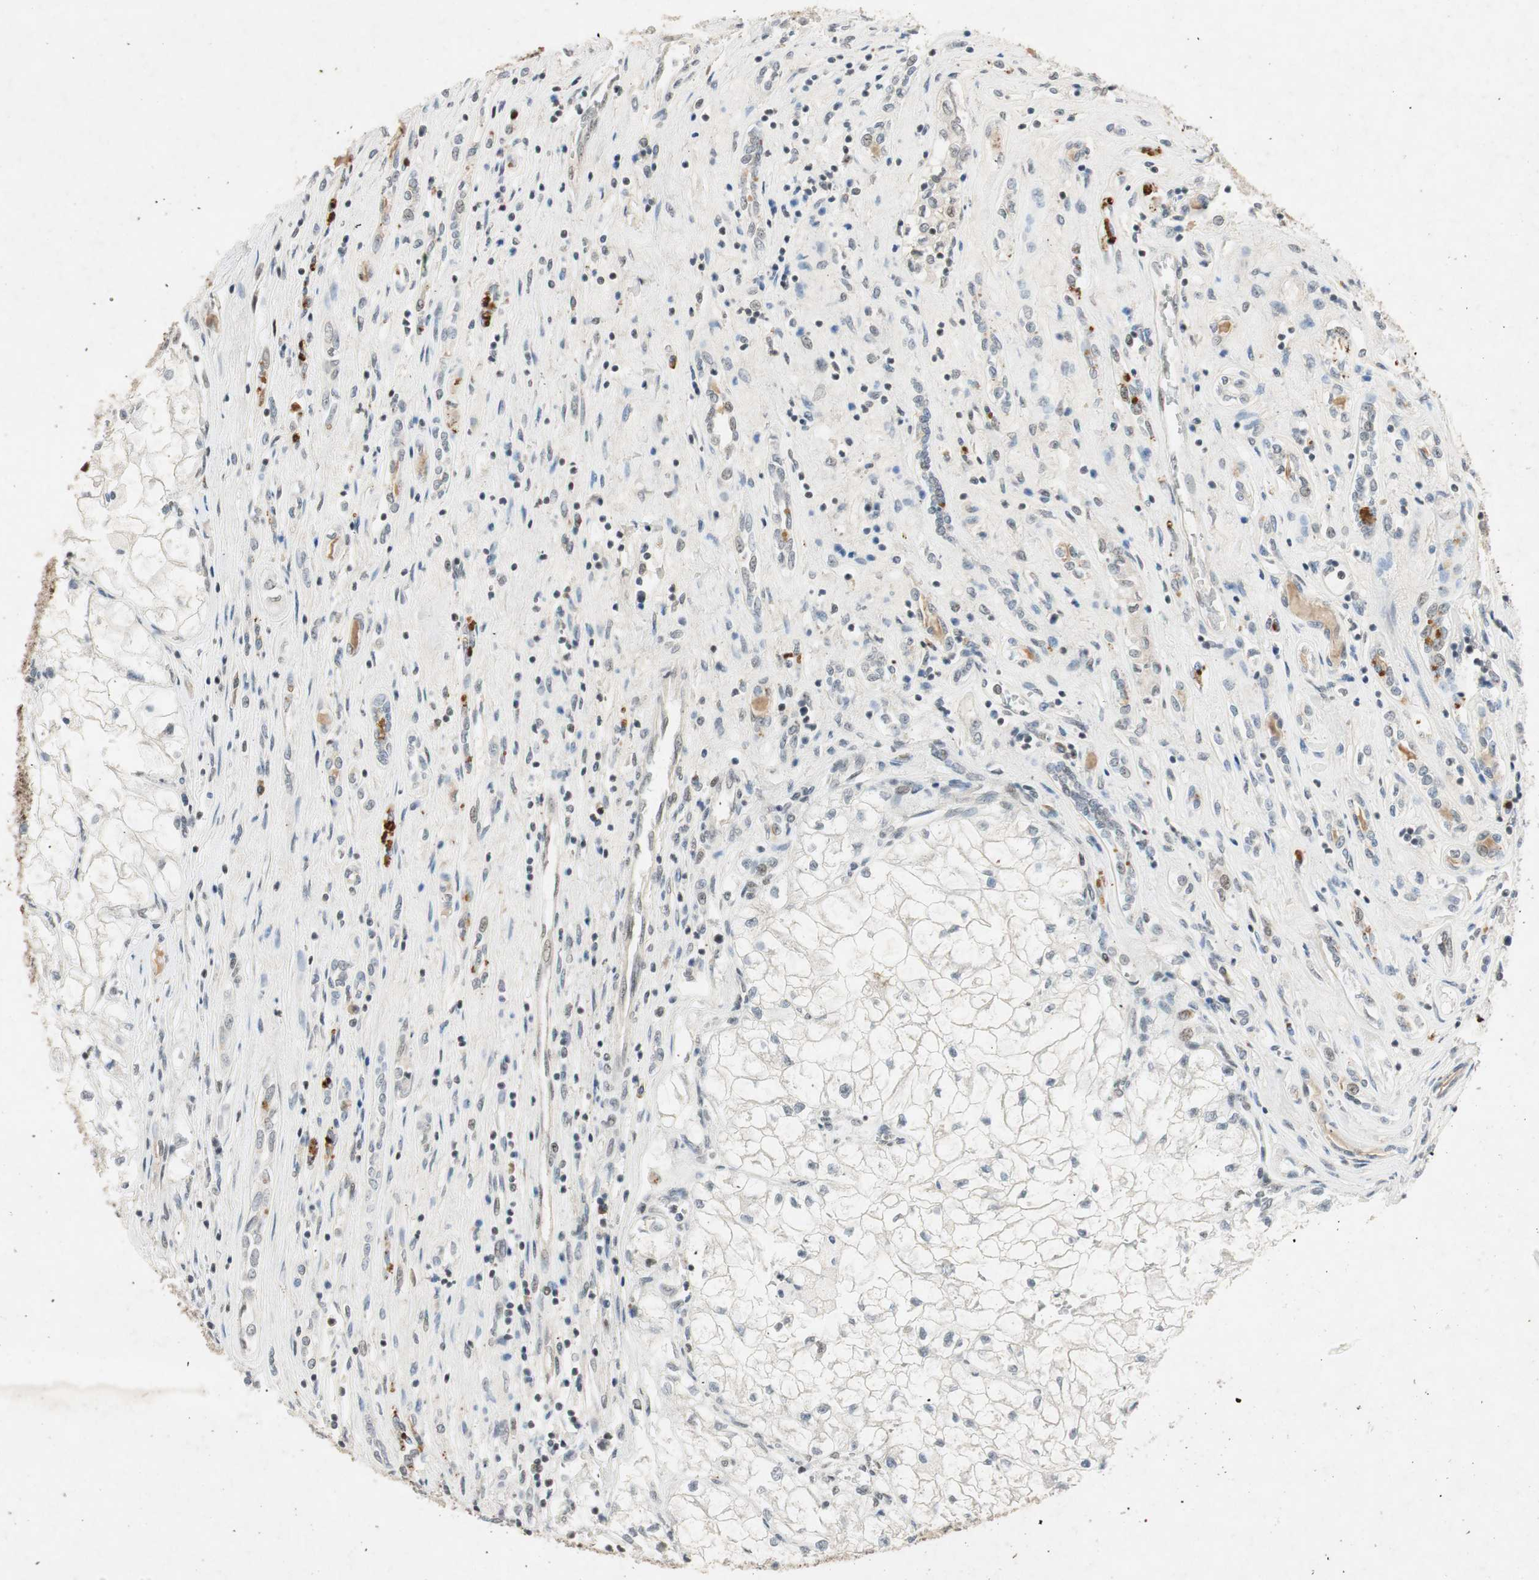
{"staining": {"intensity": "negative", "quantity": "none", "location": "none"}, "tissue": "renal cancer", "cell_type": "Tumor cells", "image_type": "cancer", "snomed": [{"axis": "morphology", "description": "Adenocarcinoma, NOS"}, {"axis": "topography", "description": "Kidney"}], "caption": "High magnification brightfield microscopy of renal adenocarcinoma stained with DAB (3,3'-diaminobenzidine) (brown) and counterstained with hematoxylin (blue): tumor cells show no significant staining.", "gene": "NCBP3", "patient": {"sex": "female", "age": 70}}